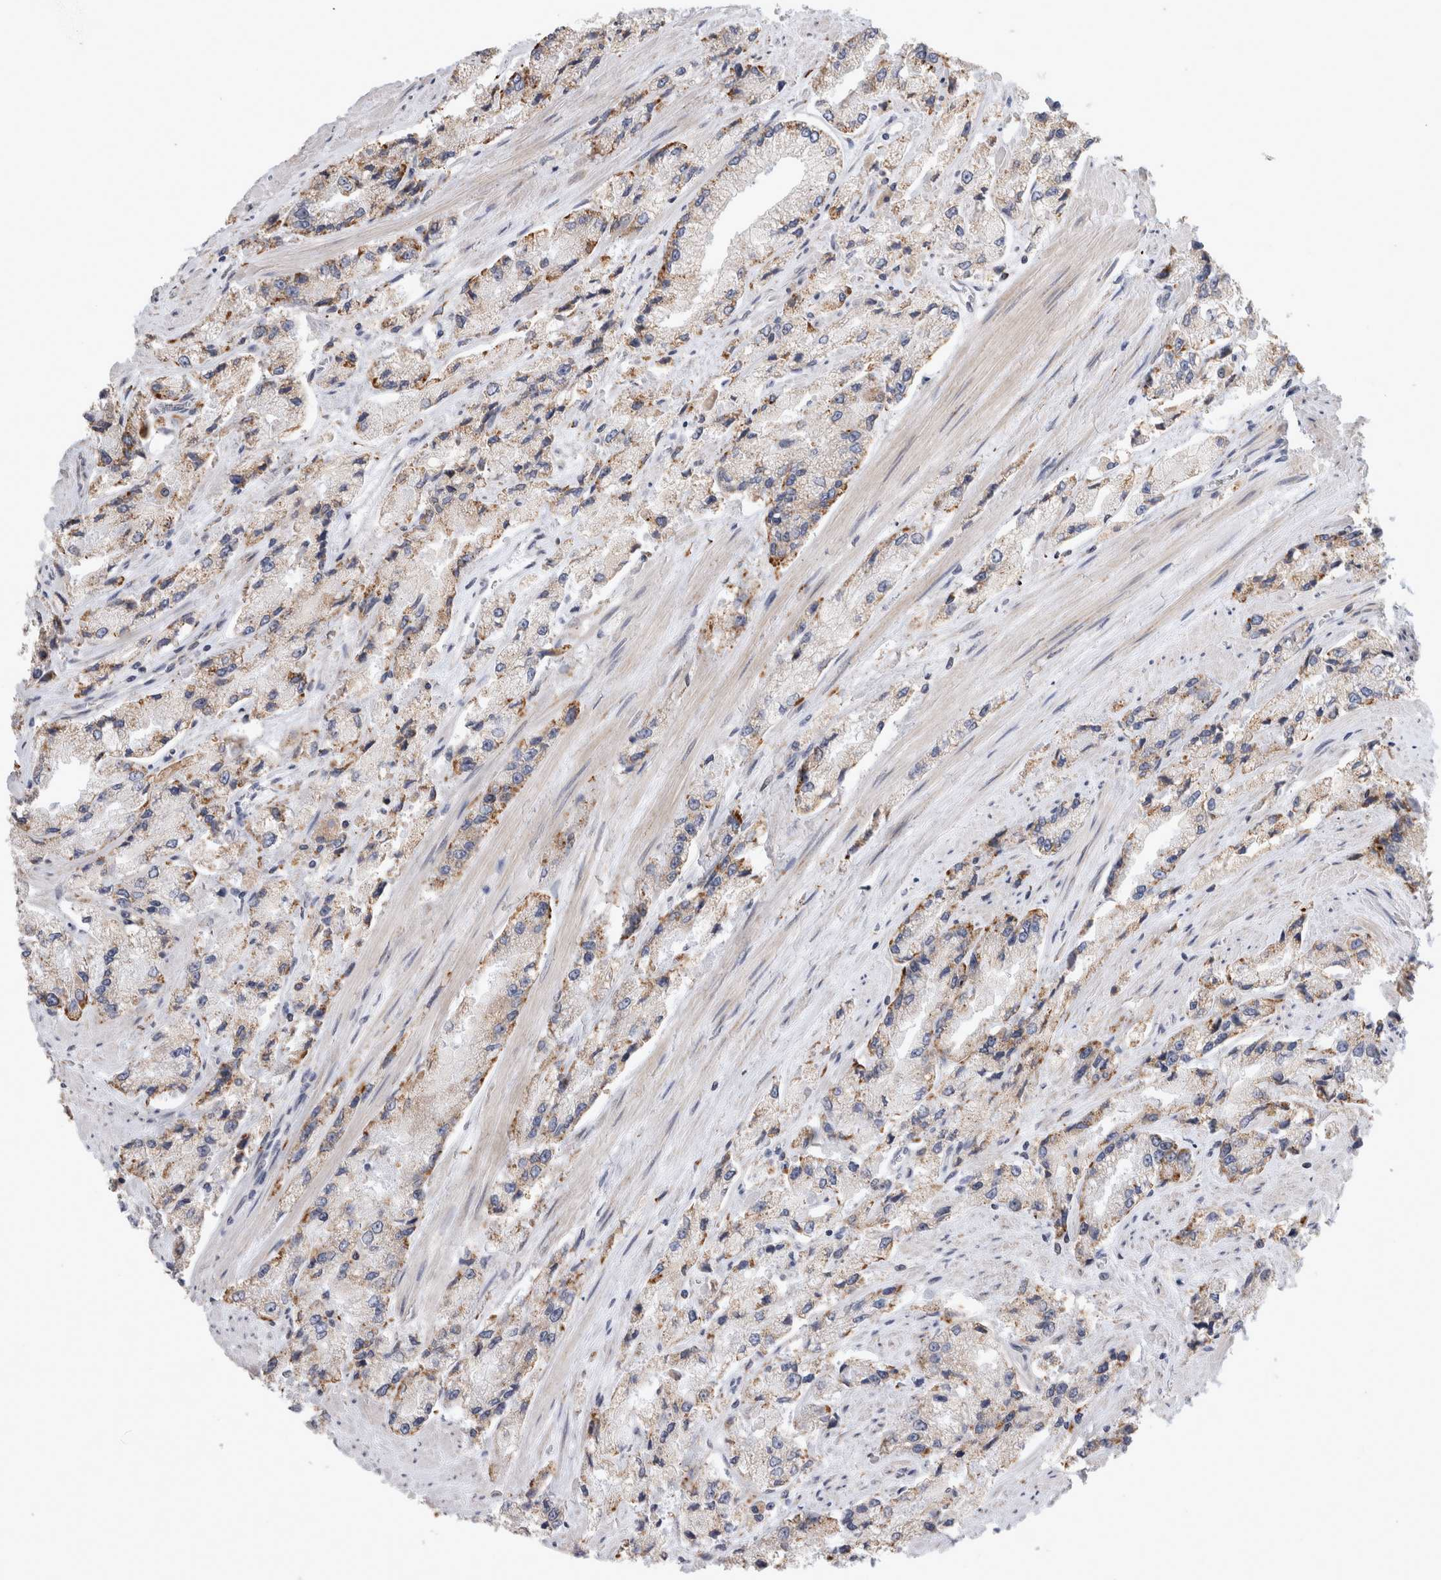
{"staining": {"intensity": "moderate", "quantity": "<25%", "location": "cytoplasmic/membranous"}, "tissue": "prostate cancer", "cell_type": "Tumor cells", "image_type": "cancer", "snomed": [{"axis": "morphology", "description": "Adenocarcinoma, High grade"}, {"axis": "topography", "description": "Prostate"}], "caption": "The immunohistochemical stain highlights moderate cytoplasmic/membranous expression in tumor cells of prostate cancer tissue.", "gene": "TRMT9B", "patient": {"sex": "male", "age": 58}}